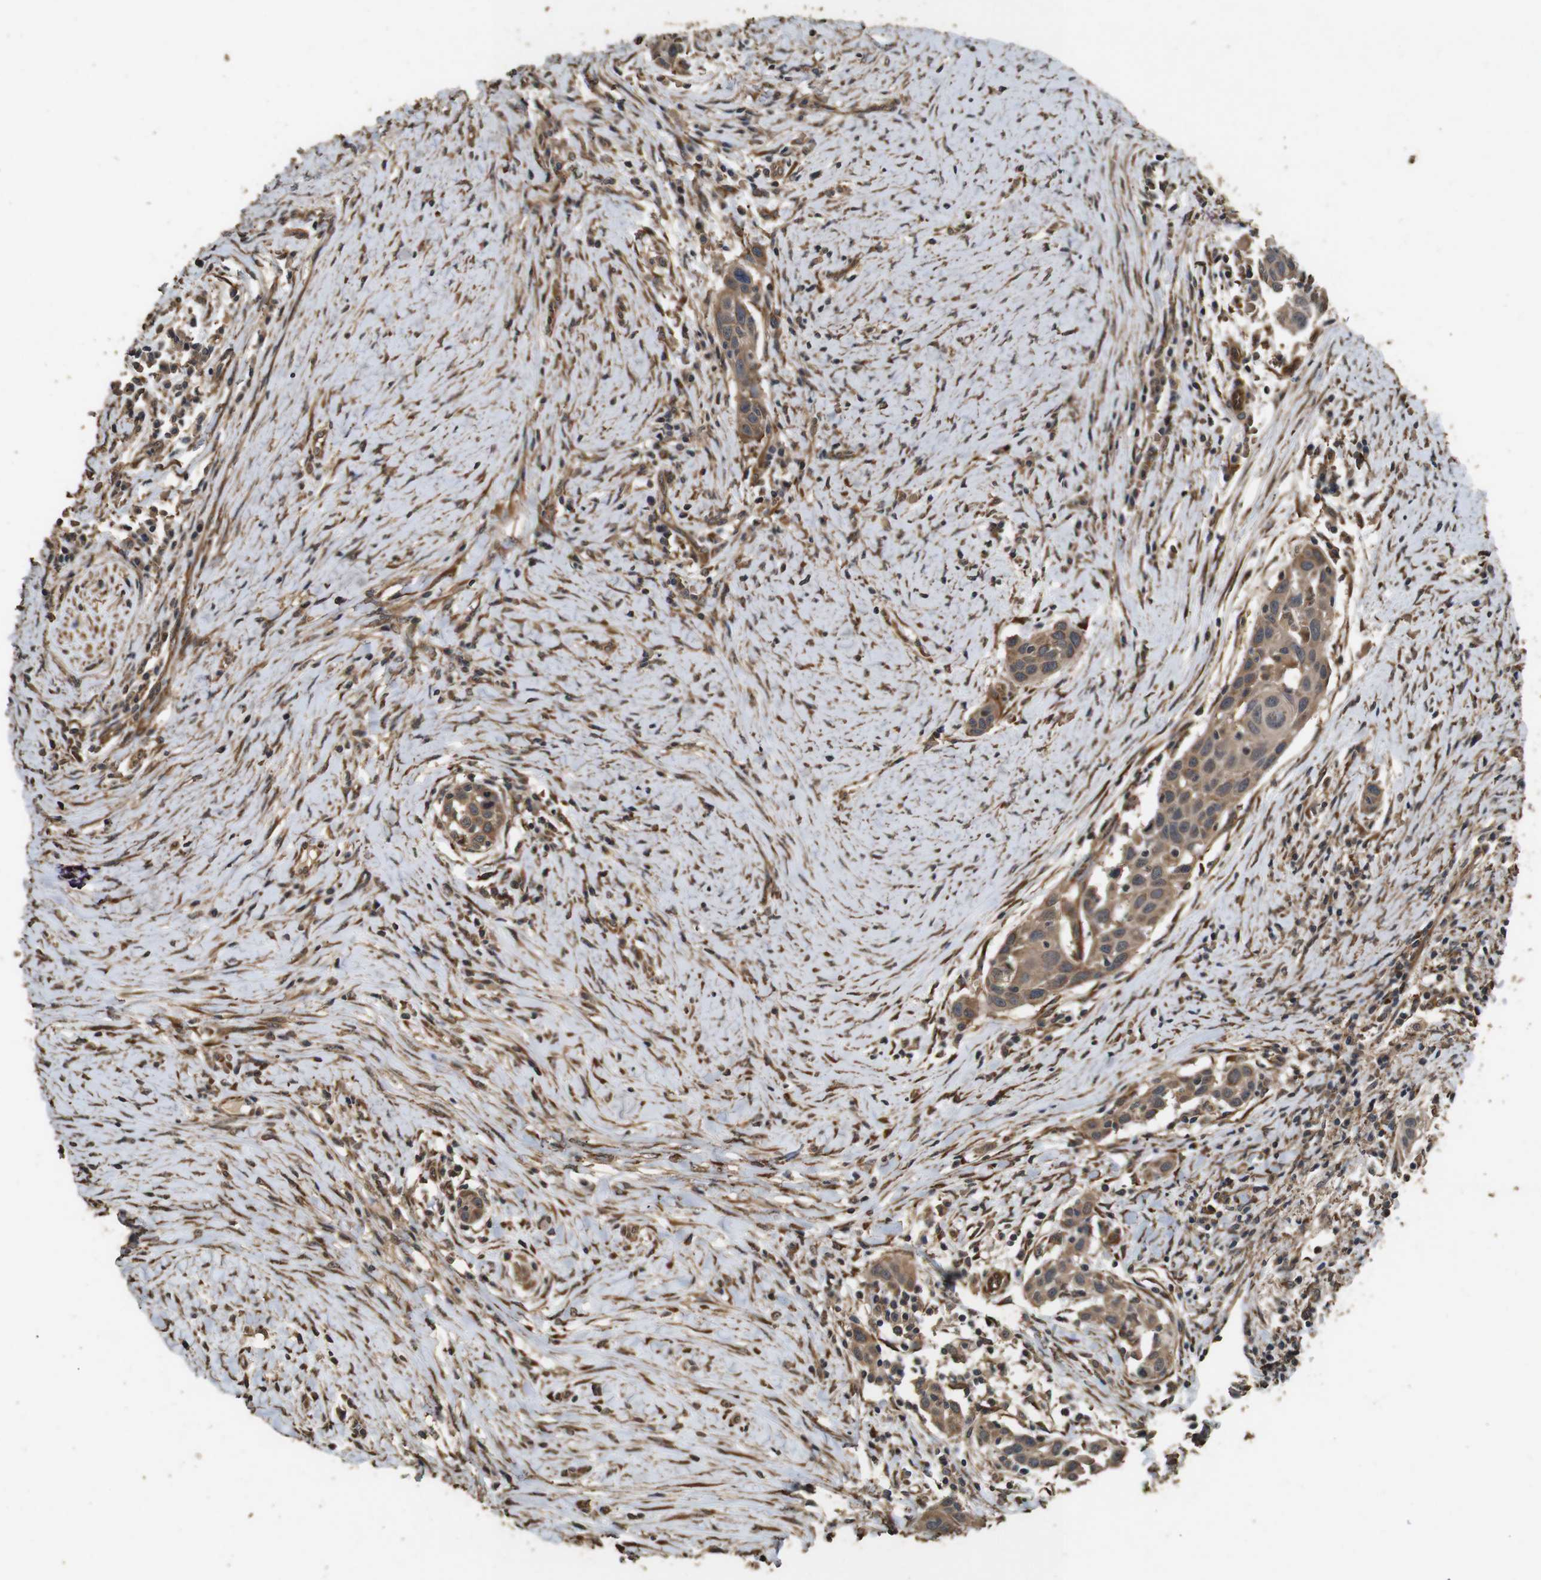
{"staining": {"intensity": "moderate", "quantity": ">75%", "location": "cytoplasmic/membranous"}, "tissue": "head and neck cancer", "cell_type": "Tumor cells", "image_type": "cancer", "snomed": [{"axis": "morphology", "description": "Squamous cell carcinoma, NOS"}, {"axis": "topography", "description": "Oral tissue"}, {"axis": "topography", "description": "Head-Neck"}], "caption": "Protein staining exhibits moderate cytoplasmic/membranous staining in approximately >75% of tumor cells in head and neck cancer.", "gene": "CNPY4", "patient": {"sex": "female", "age": 50}}